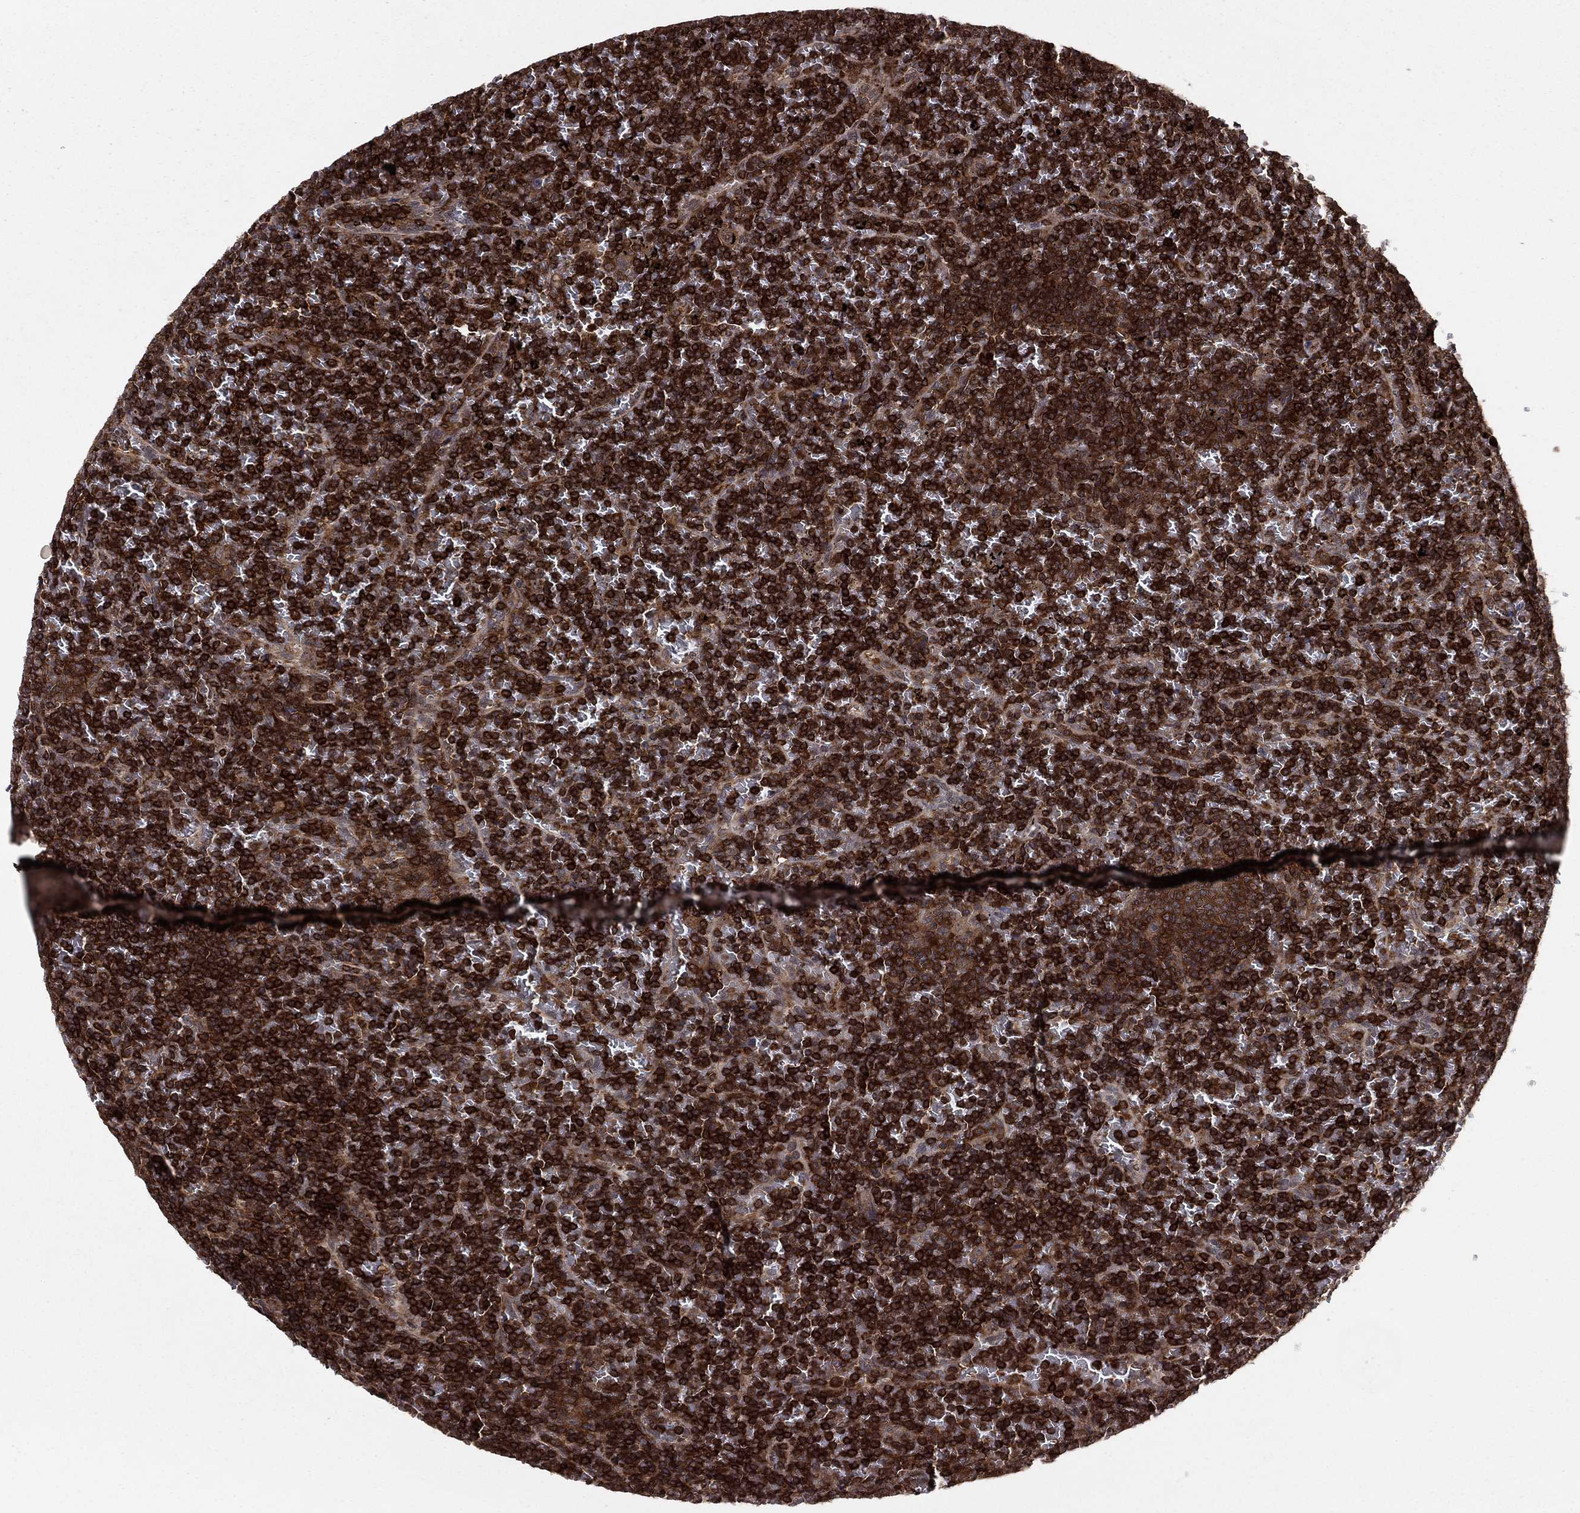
{"staining": {"intensity": "strong", "quantity": ">75%", "location": "cytoplasmic/membranous"}, "tissue": "lymphoma", "cell_type": "Tumor cells", "image_type": "cancer", "snomed": [{"axis": "morphology", "description": "Malignant lymphoma, non-Hodgkin's type, Low grade"}, {"axis": "topography", "description": "Spleen"}], "caption": "Immunohistochemical staining of human malignant lymphoma, non-Hodgkin's type (low-grade) displays high levels of strong cytoplasmic/membranous staining in approximately >75% of tumor cells. The protein is stained brown, and the nuclei are stained in blue (DAB (3,3'-diaminobenzidine) IHC with brightfield microscopy, high magnification).", "gene": "SSX2IP", "patient": {"sex": "female", "age": 77}}